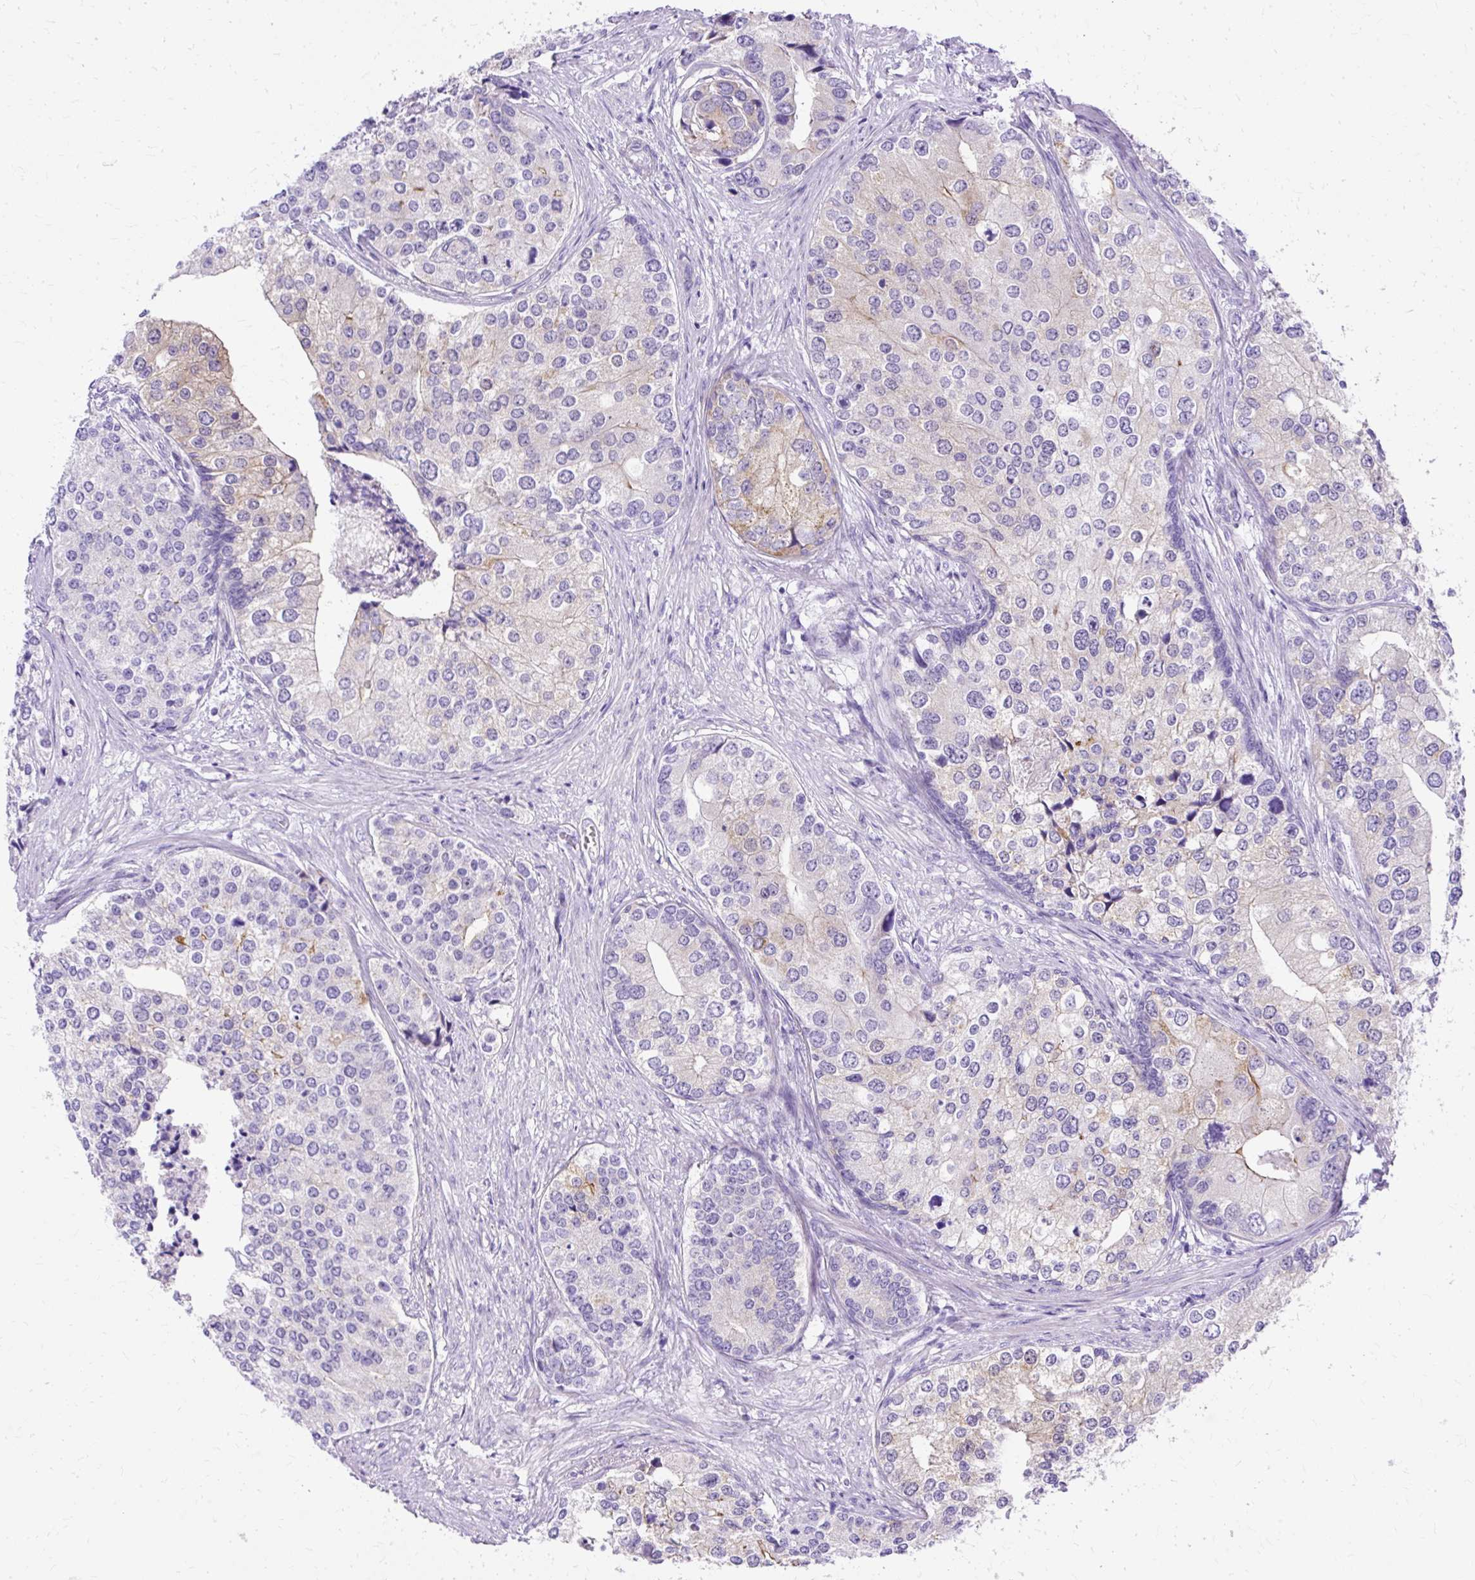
{"staining": {"intensity": "weak", "quantity": "<25%", "location": "cytoplasmic/membranous"}, "tissue": "prostate cancer", "cell_type": "Tumor cells", "image_type": "cancer", "snomed": [{"axis": "morphology", "description": "Adenocarcinoma, High grade"}, {"axis": "topography", "description": "Prostate"}], "caption": "Immunohistochemistry (IHC) of prostate cancer (high-grade adenocarcinoma) exhibits no positivity in tumor cells. (Stains: DAB (3,3'-diaminobenzidine) IHC with hematoxylin counter stain, Microscopy: brightfield microscopy at high magnification).", "gene": "MYO6", "patient": {"sex": "male", "age": 62}}